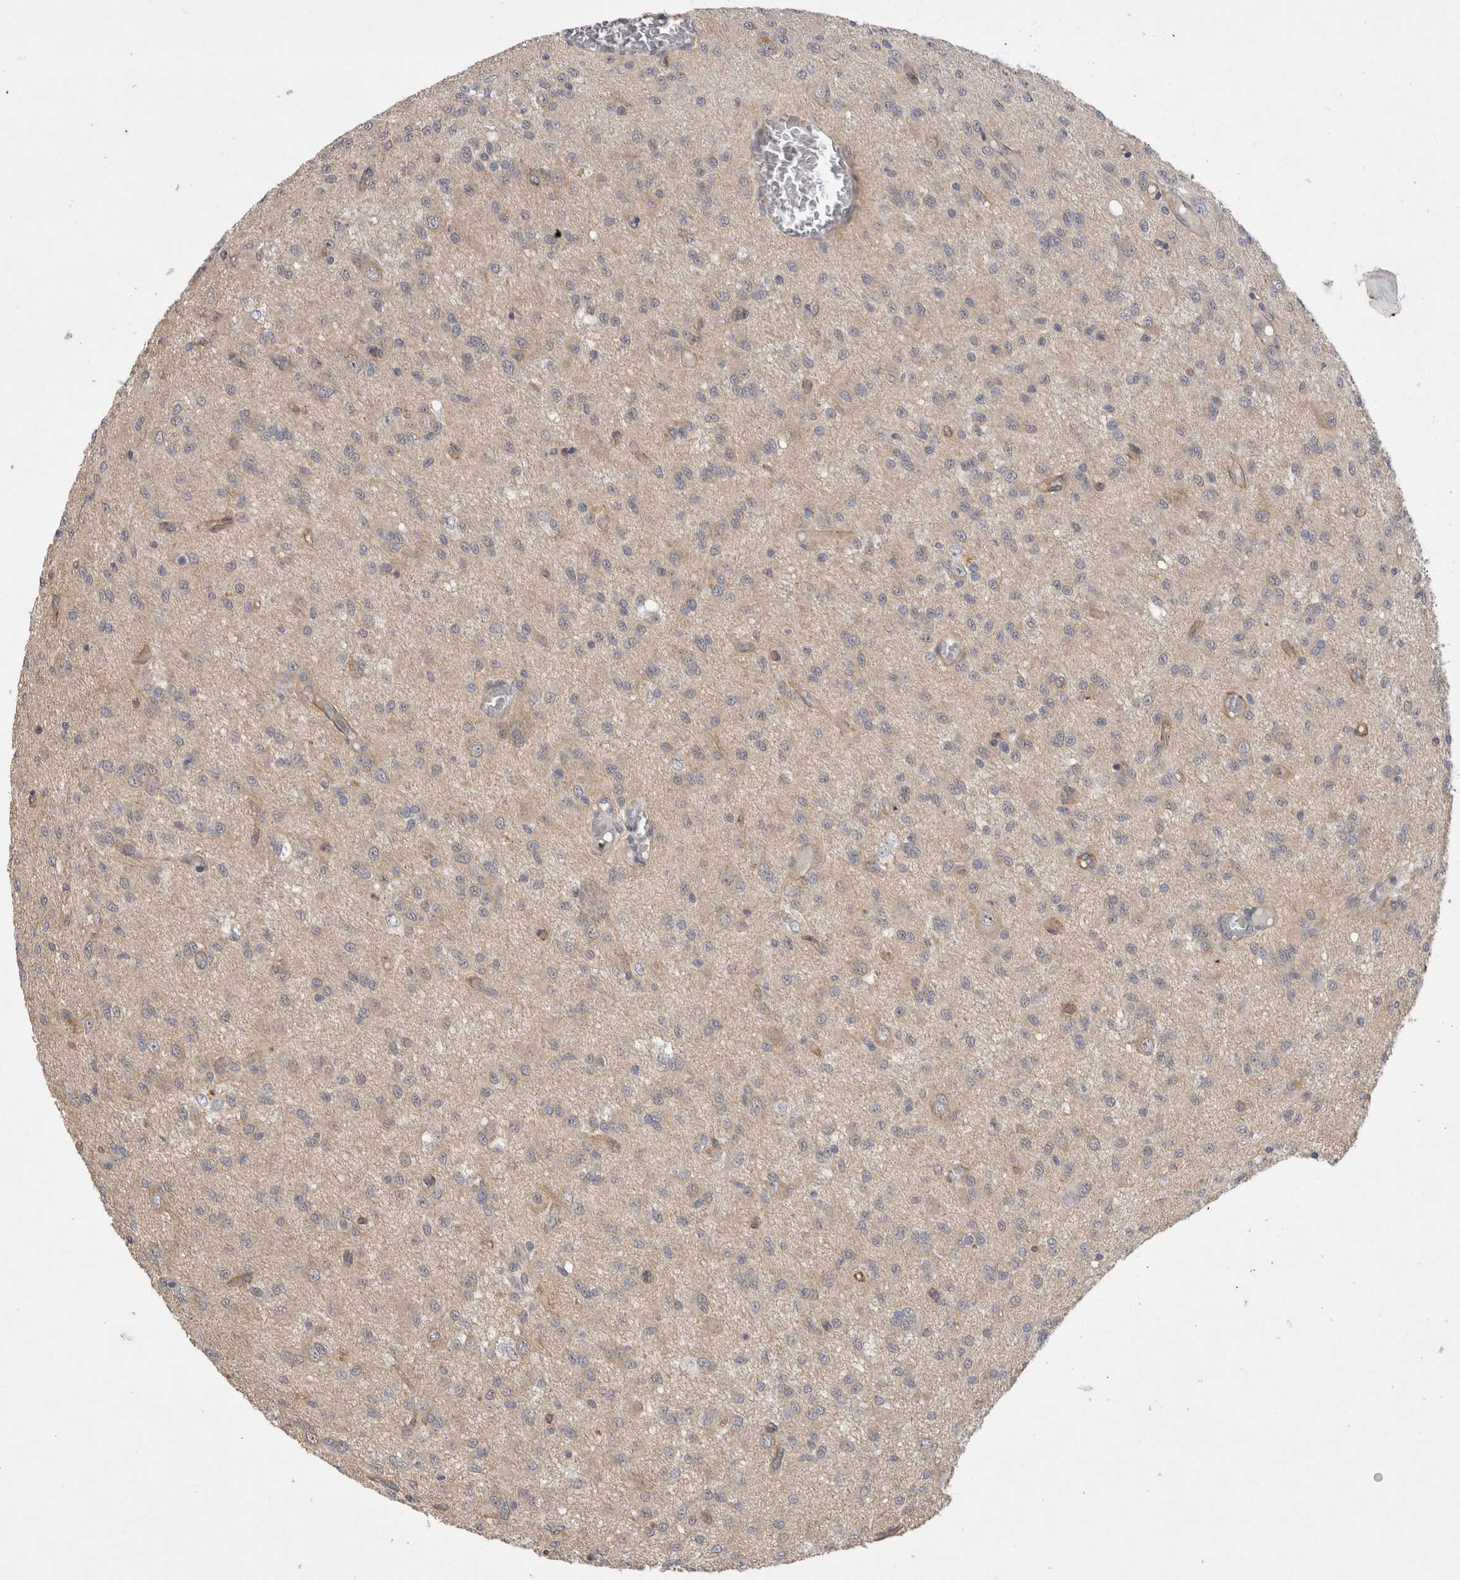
{"staining": {"intensity": "weak", "quantity": "<25%", "location": "cytoplasmic/membranous"}, "tissue": "glioma", "cell_type": "Tumor cells", "image_type": "cancer", "snomed": [{"axis": "morphology", "description": "Glioma, malignant, High grade"}, {"axis": "topography", "description": "Brain"}], "caption": "Human high-grade glioma (malignant) stained for a protein using immunohistochemistry (IHC) demonstrates no staining in tumor cells.", "gene": "CERS3", "patient": {"sex": "female", "age": 59}}